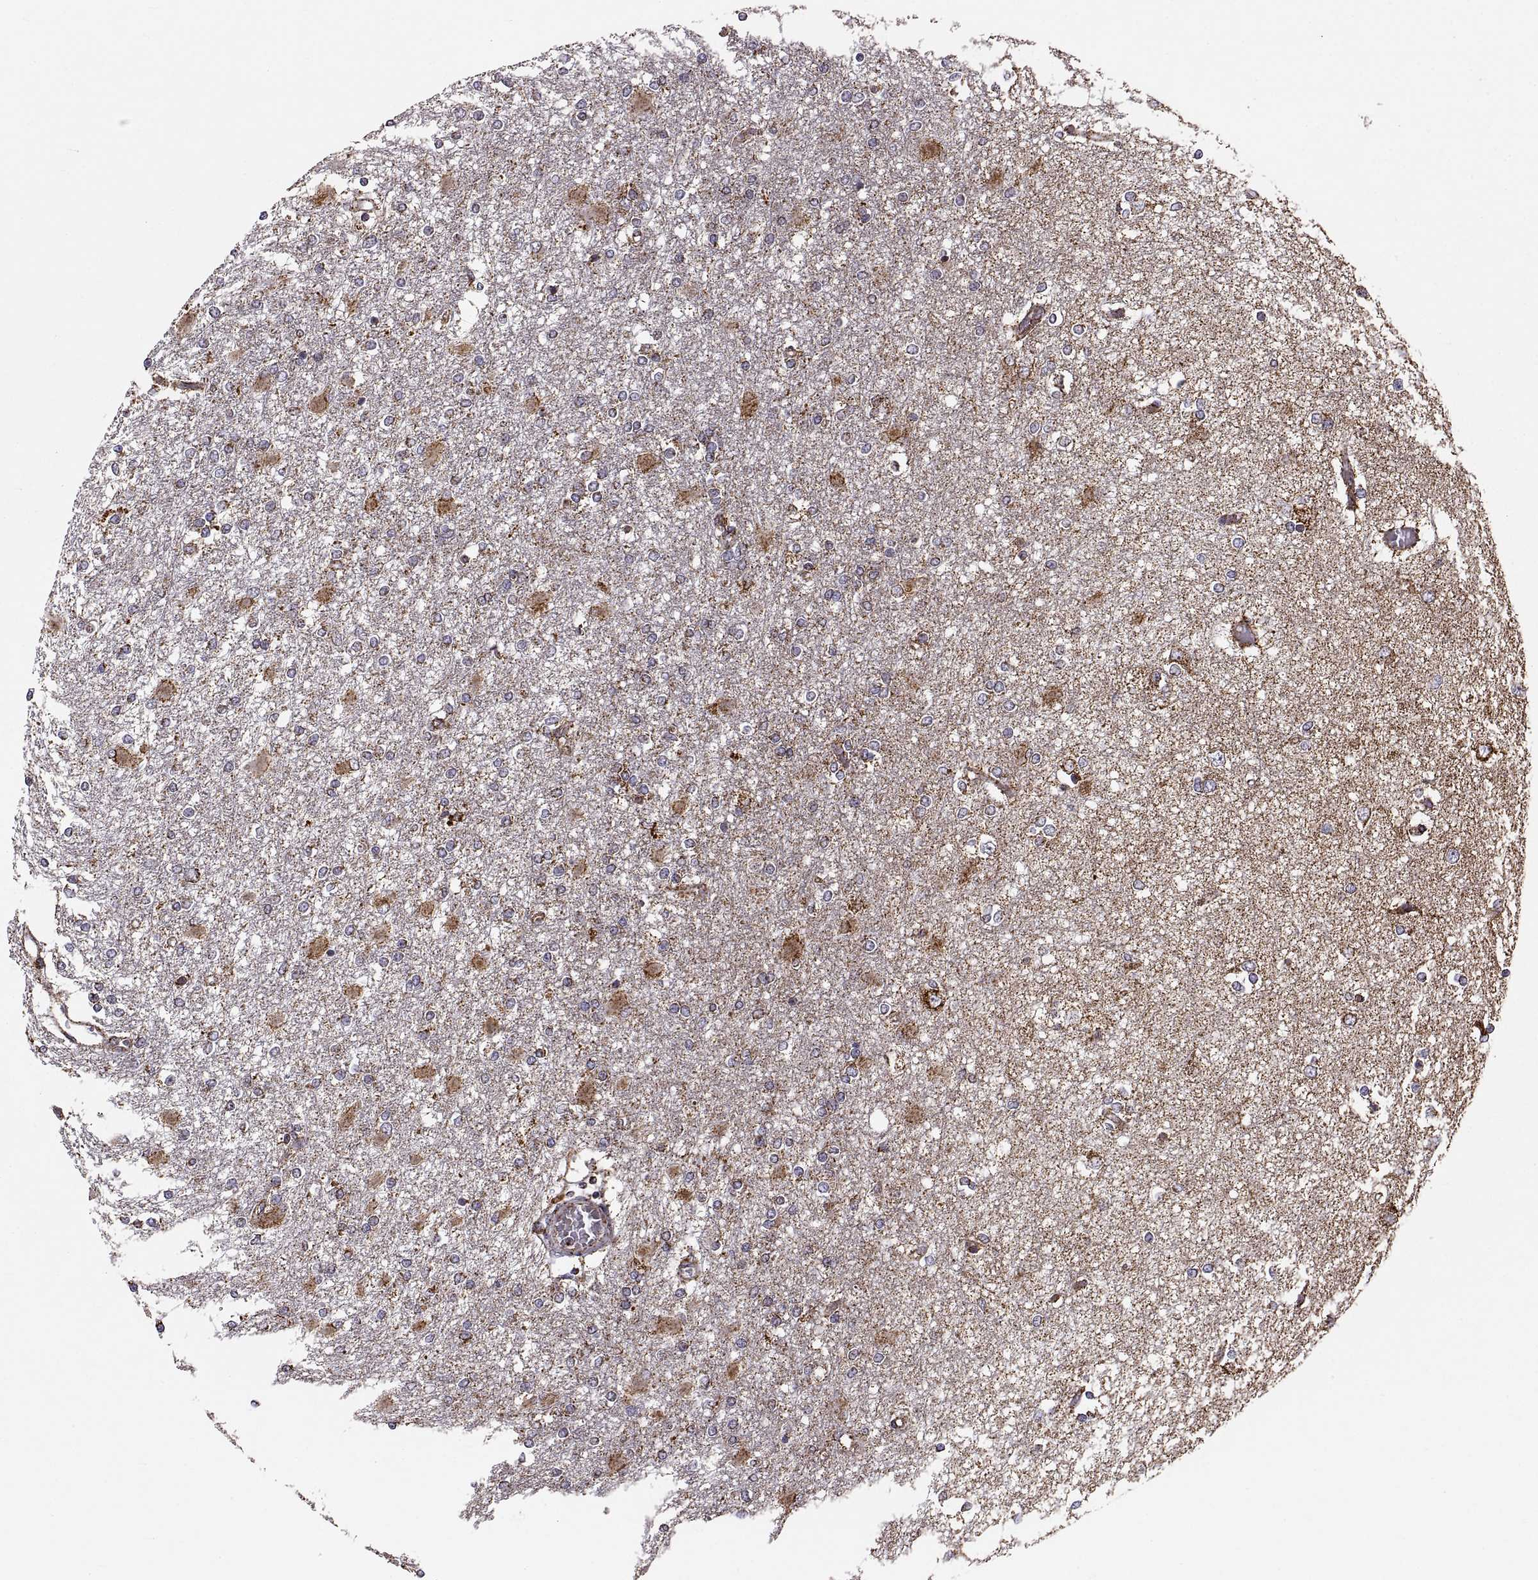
{"staining": {"intensity": "strong", "quantity": "<25%", "location": "cytoplasmic/membranous"}, "tissue": "glioma", "cell_type": "Tumor cells", "image_type": "cancer", "snomed": [{"axis": "morphology", "description": "Glioma, malignant, High grade"}, {"axis": "topography", "description": "Cerebral cortex"}], "caption": "Strong cytoplasmic/membranous staining is appreciated in approximately <25% of tumor cells in glioma. The protein is stained brown, and the nuclei are stained in blue (DAB (3,3'-diaminobenzidine) IHC with brightfield microscopy, high magnification).", "gene": "ARSD", "patient": {"sex": "male", "age": 79}}